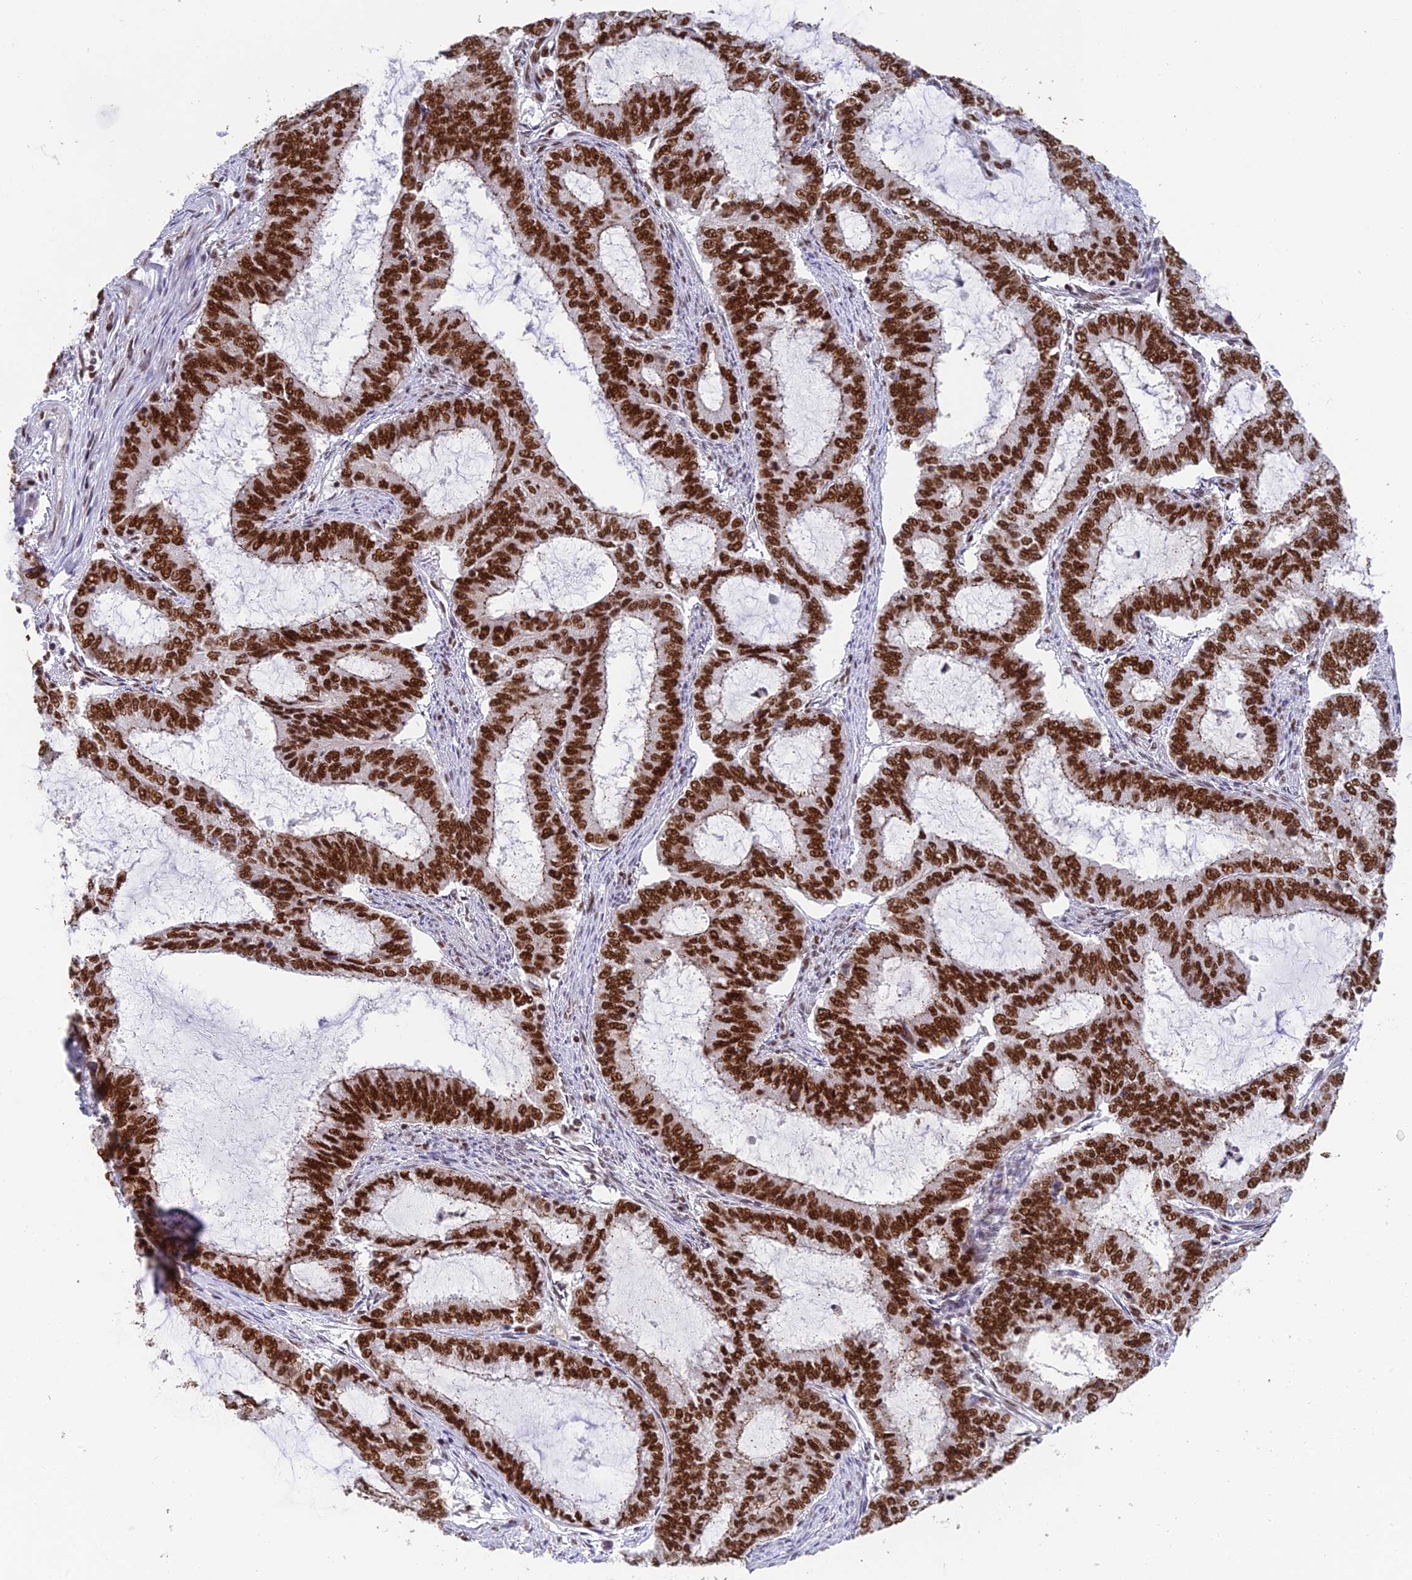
{"staining": {"intensity": "strong", "quantity": ">75%", "location": "nuclear"}, "tissue": "endometrial cancer", "cell_type": "Tumor cells", "image_type": "cancer", "snomed": [{"axis": "morphology", "description": "Adenocarcinoma, NOS"}, {"axis": "topography", "description": "Endometrium"}], "caption": "Tumor cells display strong nuclear staining in about >75% of cells in adenocarcinoma (endometrial).", "gene": "EEF1AKMT3", "patient": {"sex": "female", "age": 51}}